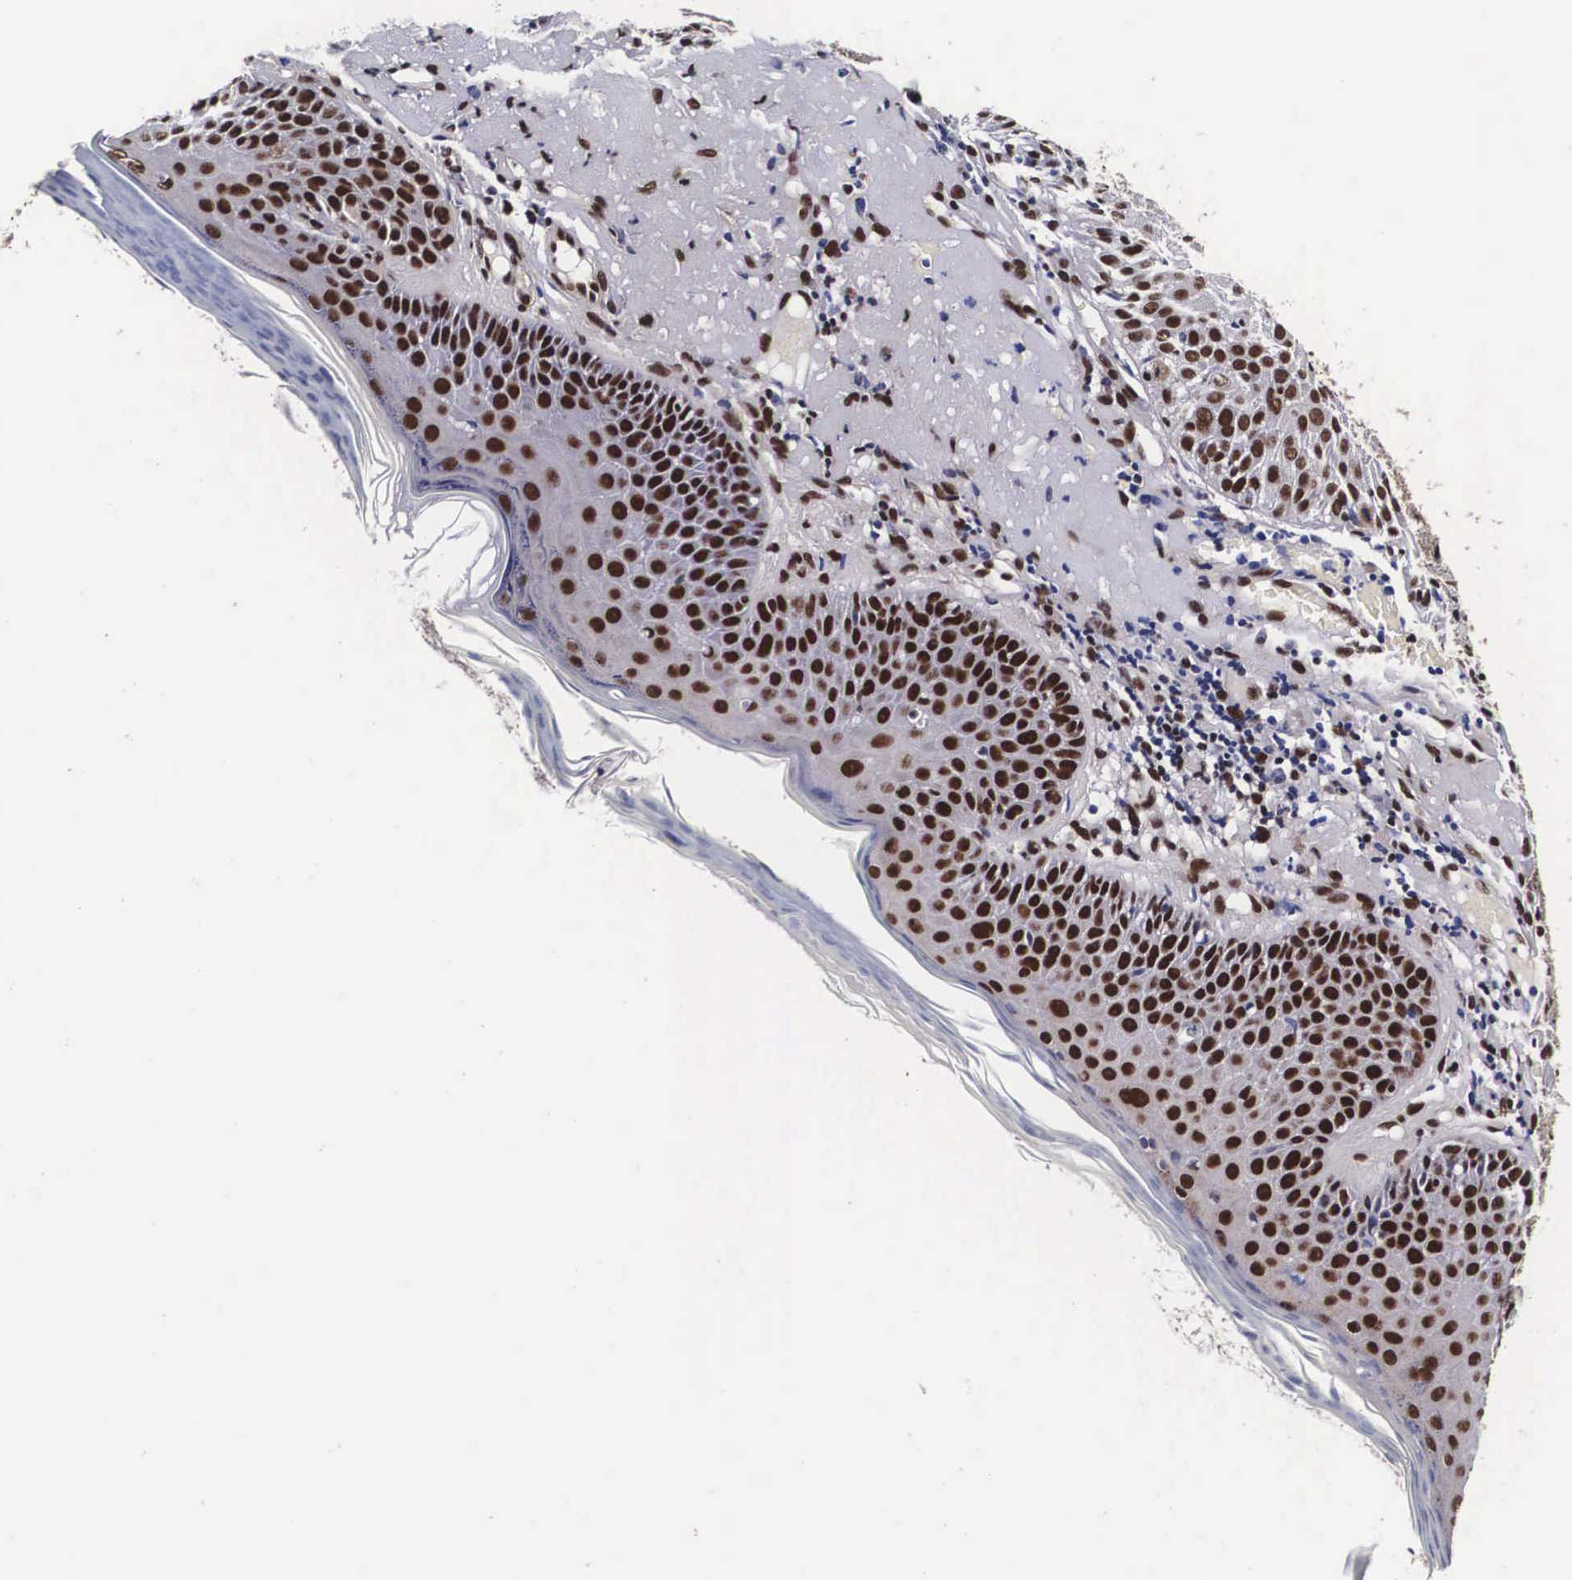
{"staining": {"intensity": "strong", "quantity": ">75%", "location": "nuclear"}, "tissue": "skin cancer", "cell_type": "Tumor cells", "image_type": "cancer", "snomed": [{"axis": "morphology", "description": "Squamous cell carcinoma, NOS"}, {"axis": "topography", "description": "Skin"}], "caption": "This image demonstrates skin cancer stained with immunohistochemistry (IHC) to label a protein in brown. The nuclear of tumor cells show strong positivity for the protein. Nuclei are counter-stained blue.", "gene": "PABPN1", "patient": {"sex": "female", "age": 89}}